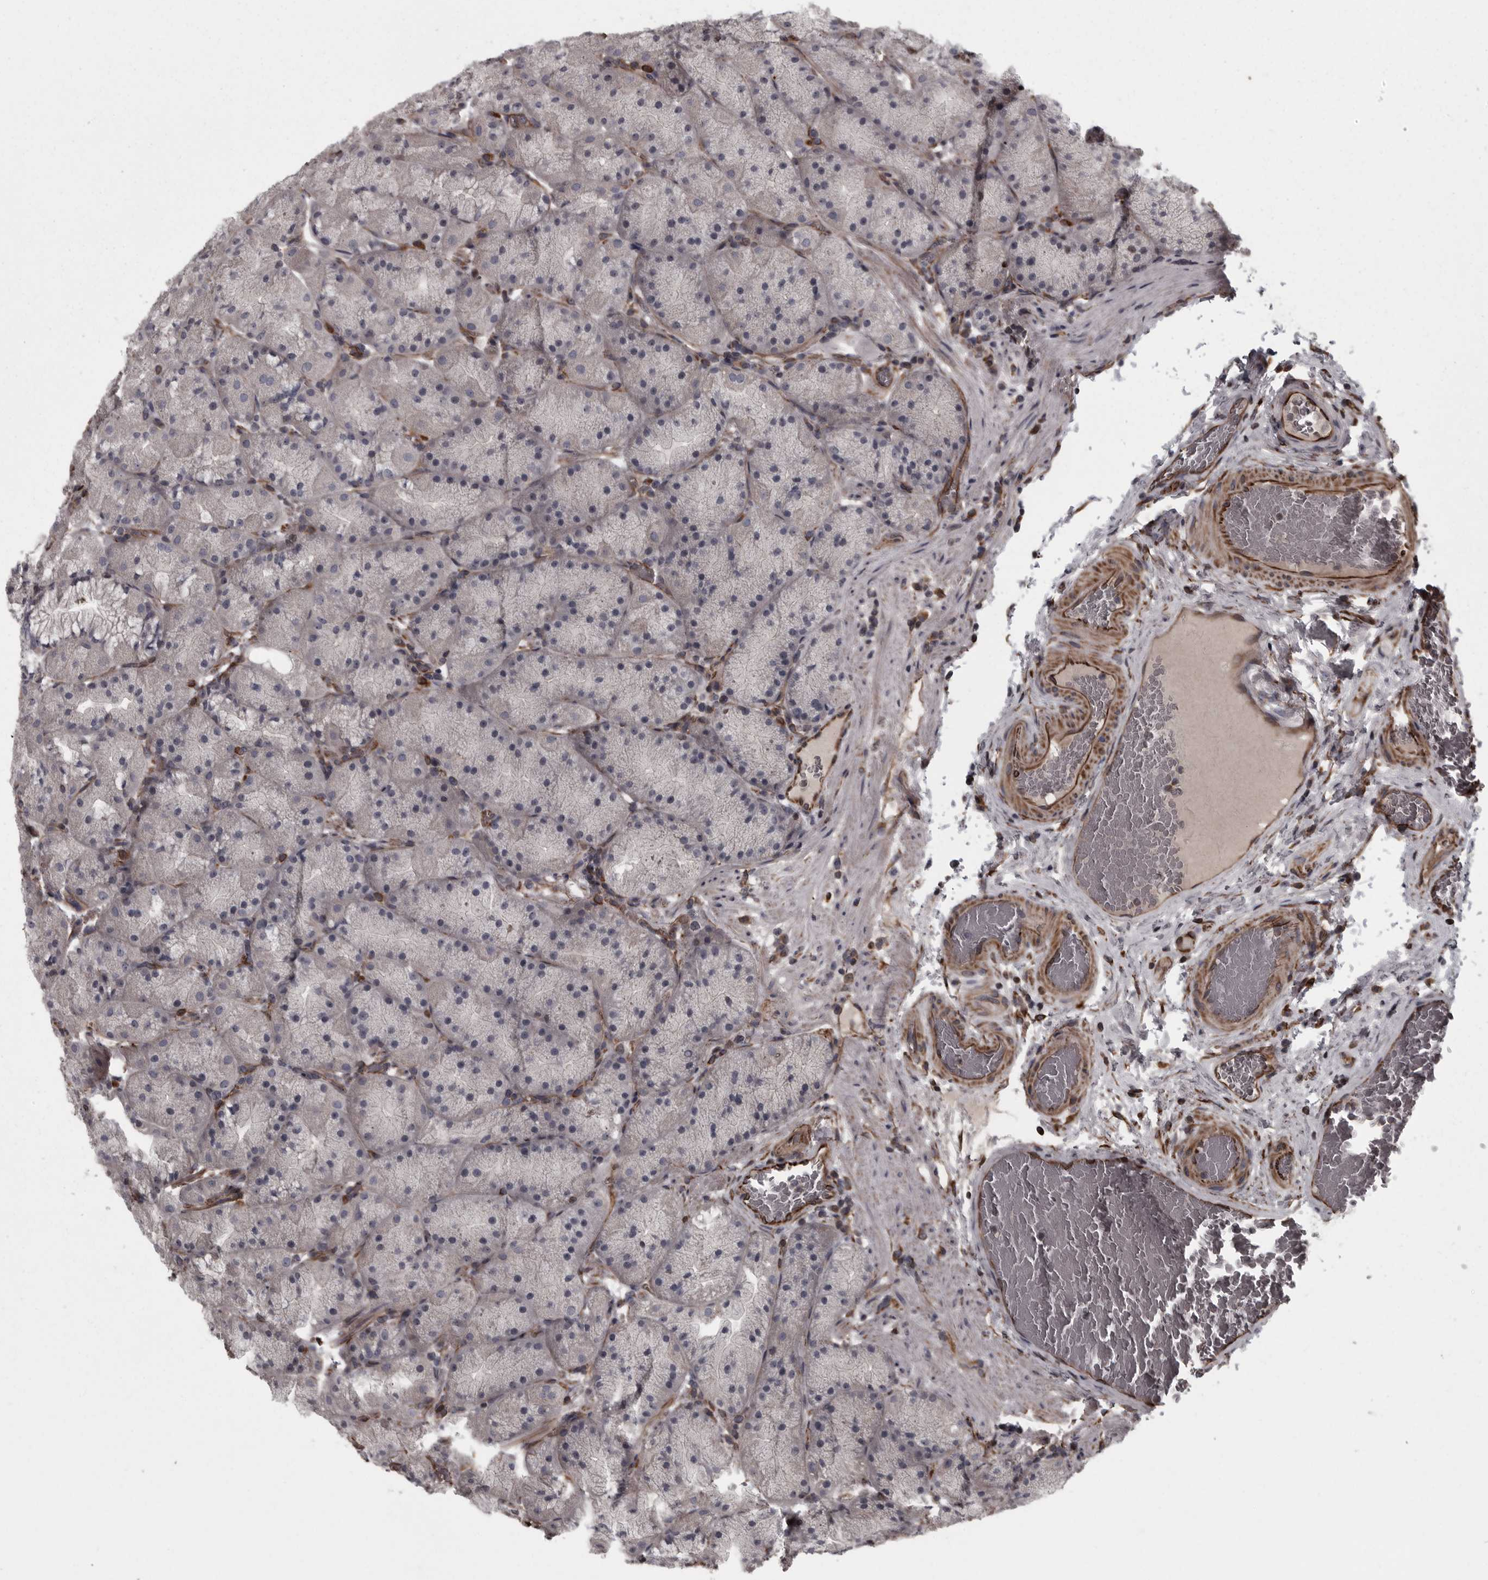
{"staining": {"intensity": "weak", "quantity": "<25%", "location": "cytoplasmic/membranous"}, "tissue": "stomach", "cell_type": "Glandular cells", "image_type": "normal", "snomed": [{"axis": "morphology", "description": "Normal tissue, NOS"}, {"axis": "topography", "description": "Stomach, upper"}, {"axis": "topography", "description": "Stomach"}], "caption": "An immunohistochemistry (IHC) histopathology image of unremarkable stomach is shown. There is no staining in glandular cells of stomach.", "gene": "FAAP100", "patient": {"sex": "male", "age": 48}}